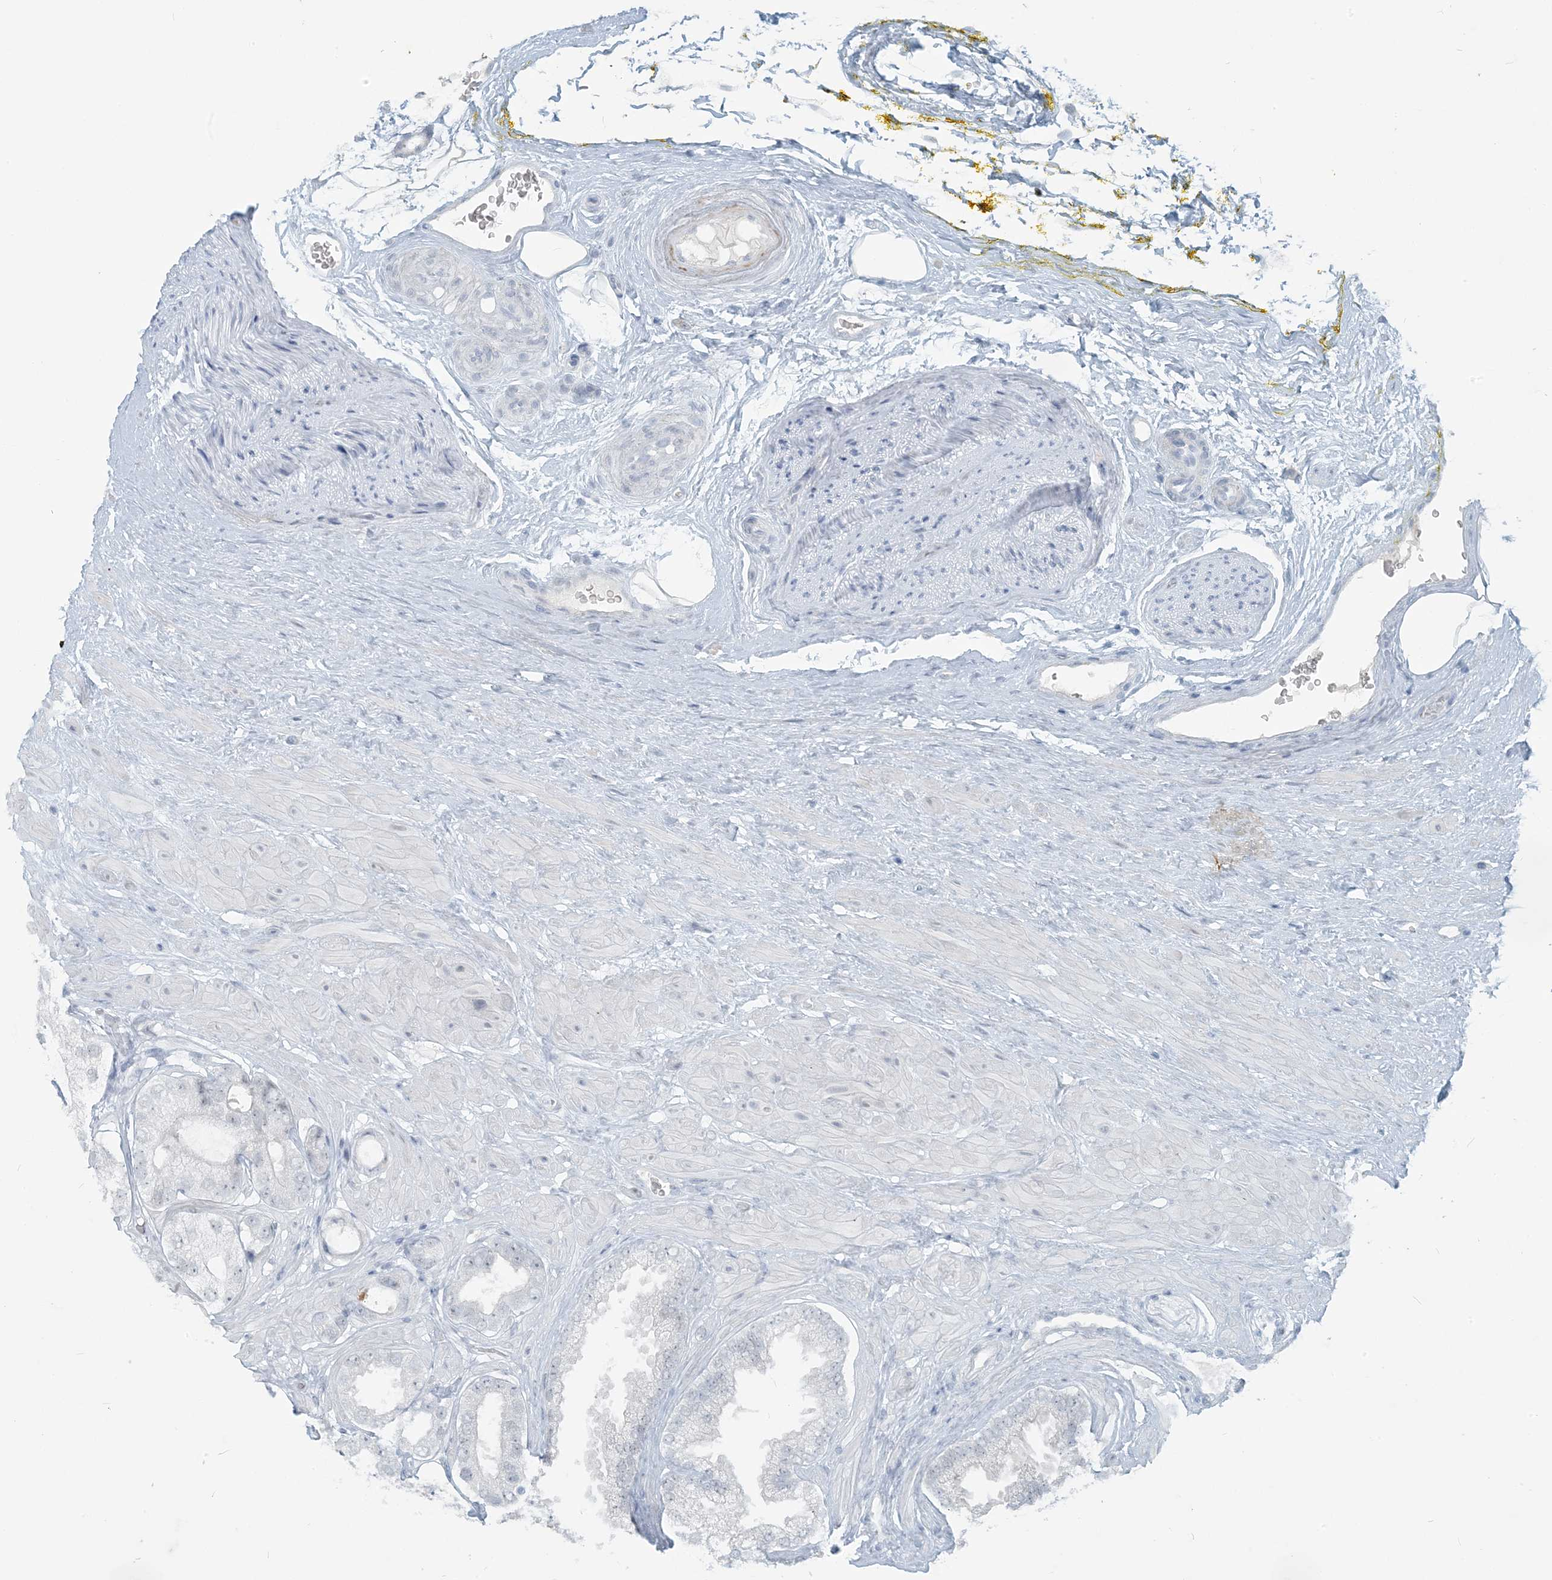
{"staining": {"intensity": "negative", "quantity": "none", "location": "none"}, "tissue": "prostate cancer", "cell_type": "Tumor cells", "image_type": "cancer", "snomed": [{"axis": "morphology", "description": "Adenocarcinoma, High grade"}, {"axis": "topography", "description": "Prostate"}], "caption": "Tumor cells are negative for brown protein staining in prostate cancer (high-grade adenocarcinoma).", "gene": "SCML1", "patient": {"sex": "male", "age": 59}}